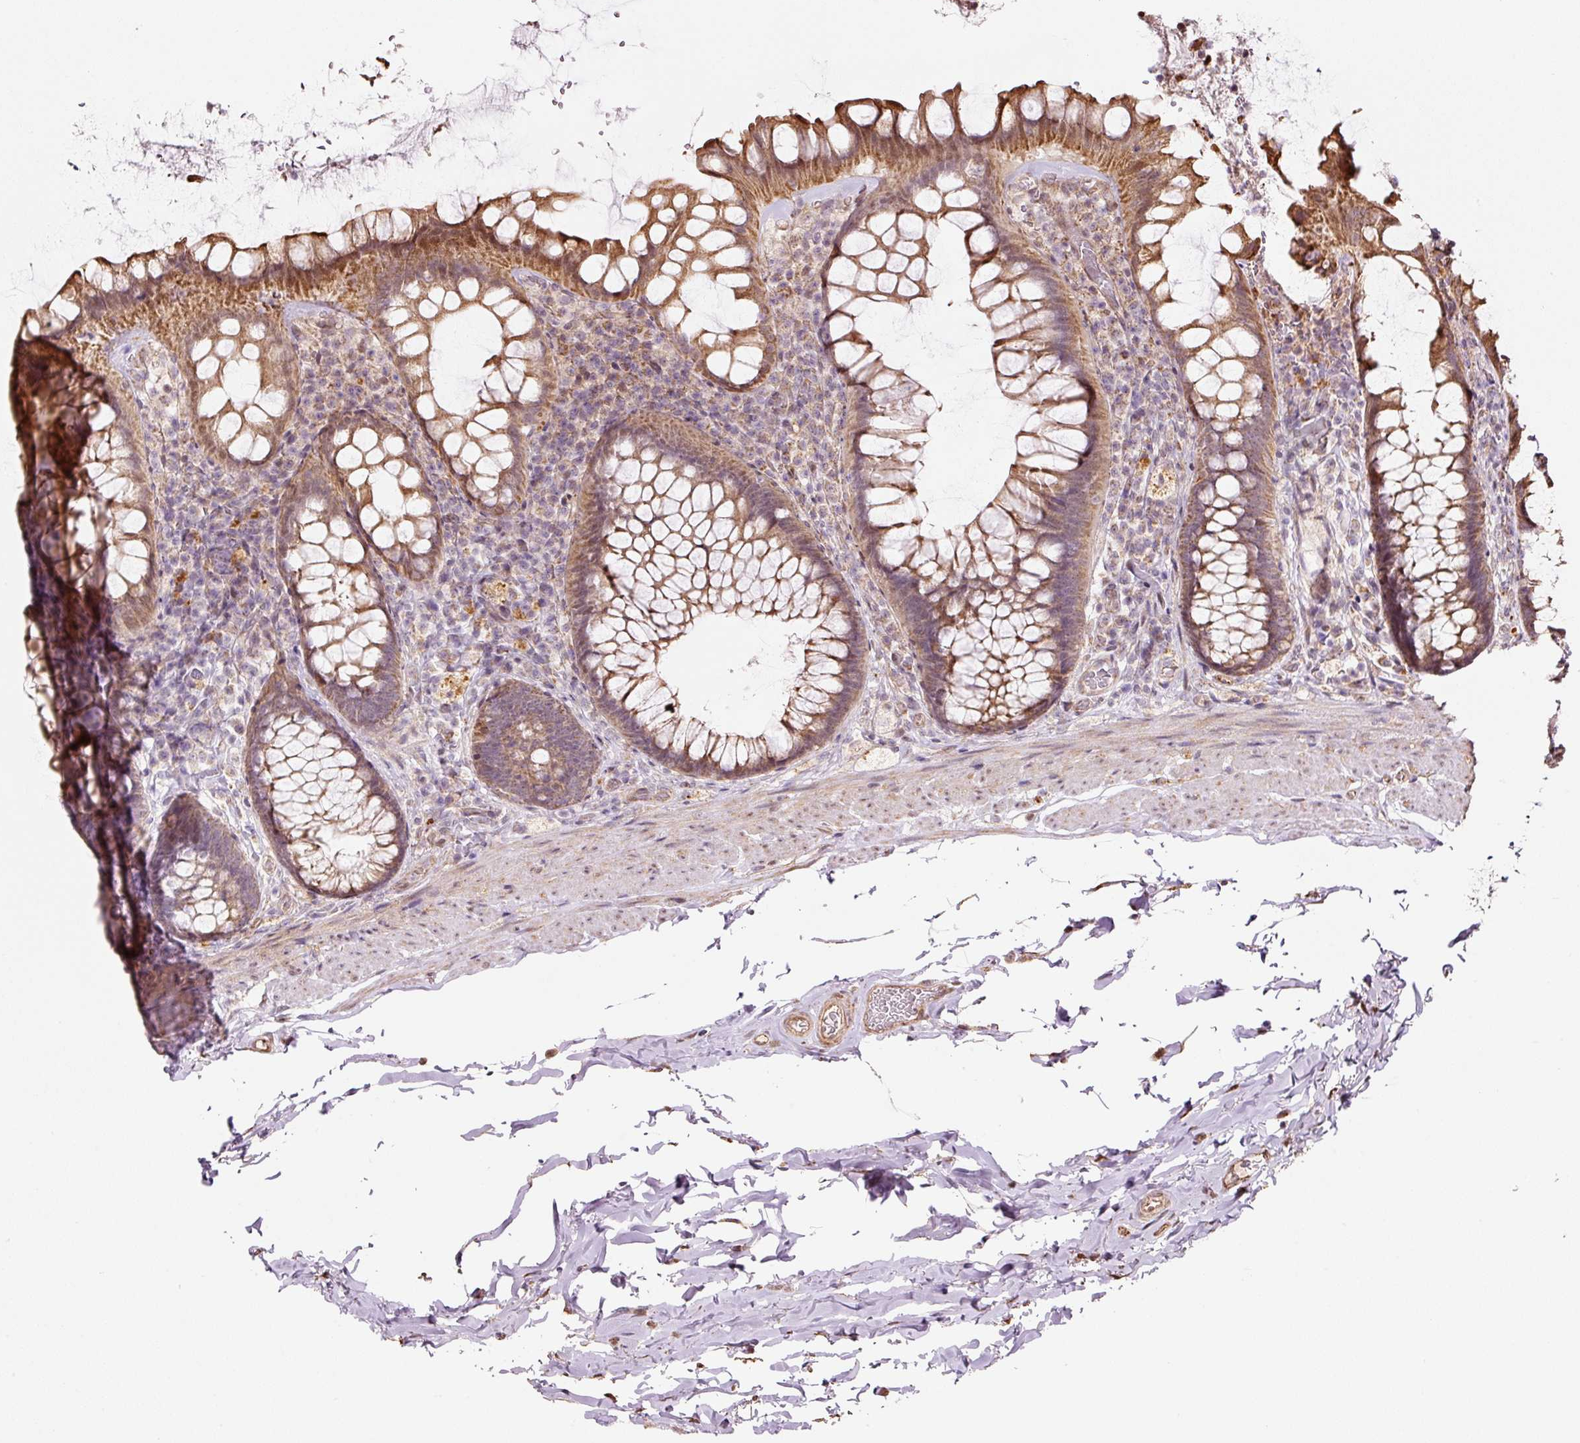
{"staining": {"intensity": "strong", "quantity": ">75%", "location": "cytoplasmic/membranous"}, "tissue": "rectum", "cell_type": "Glandular cells", "image_type": "normal", "snomed": [{"axis": "morphology", "description": "Normal tissue, NOS"}, {"axis": "topography", "description": "Rectum"}], "caption": "This histopathology image displays immunohistochemistry staining of unremarkable rectum, with high strong cytoplasmic/membranous staining in about >75% of glandular cells.", "gene": "ETF1", "patient": {"sex": "female", "age": 69}}